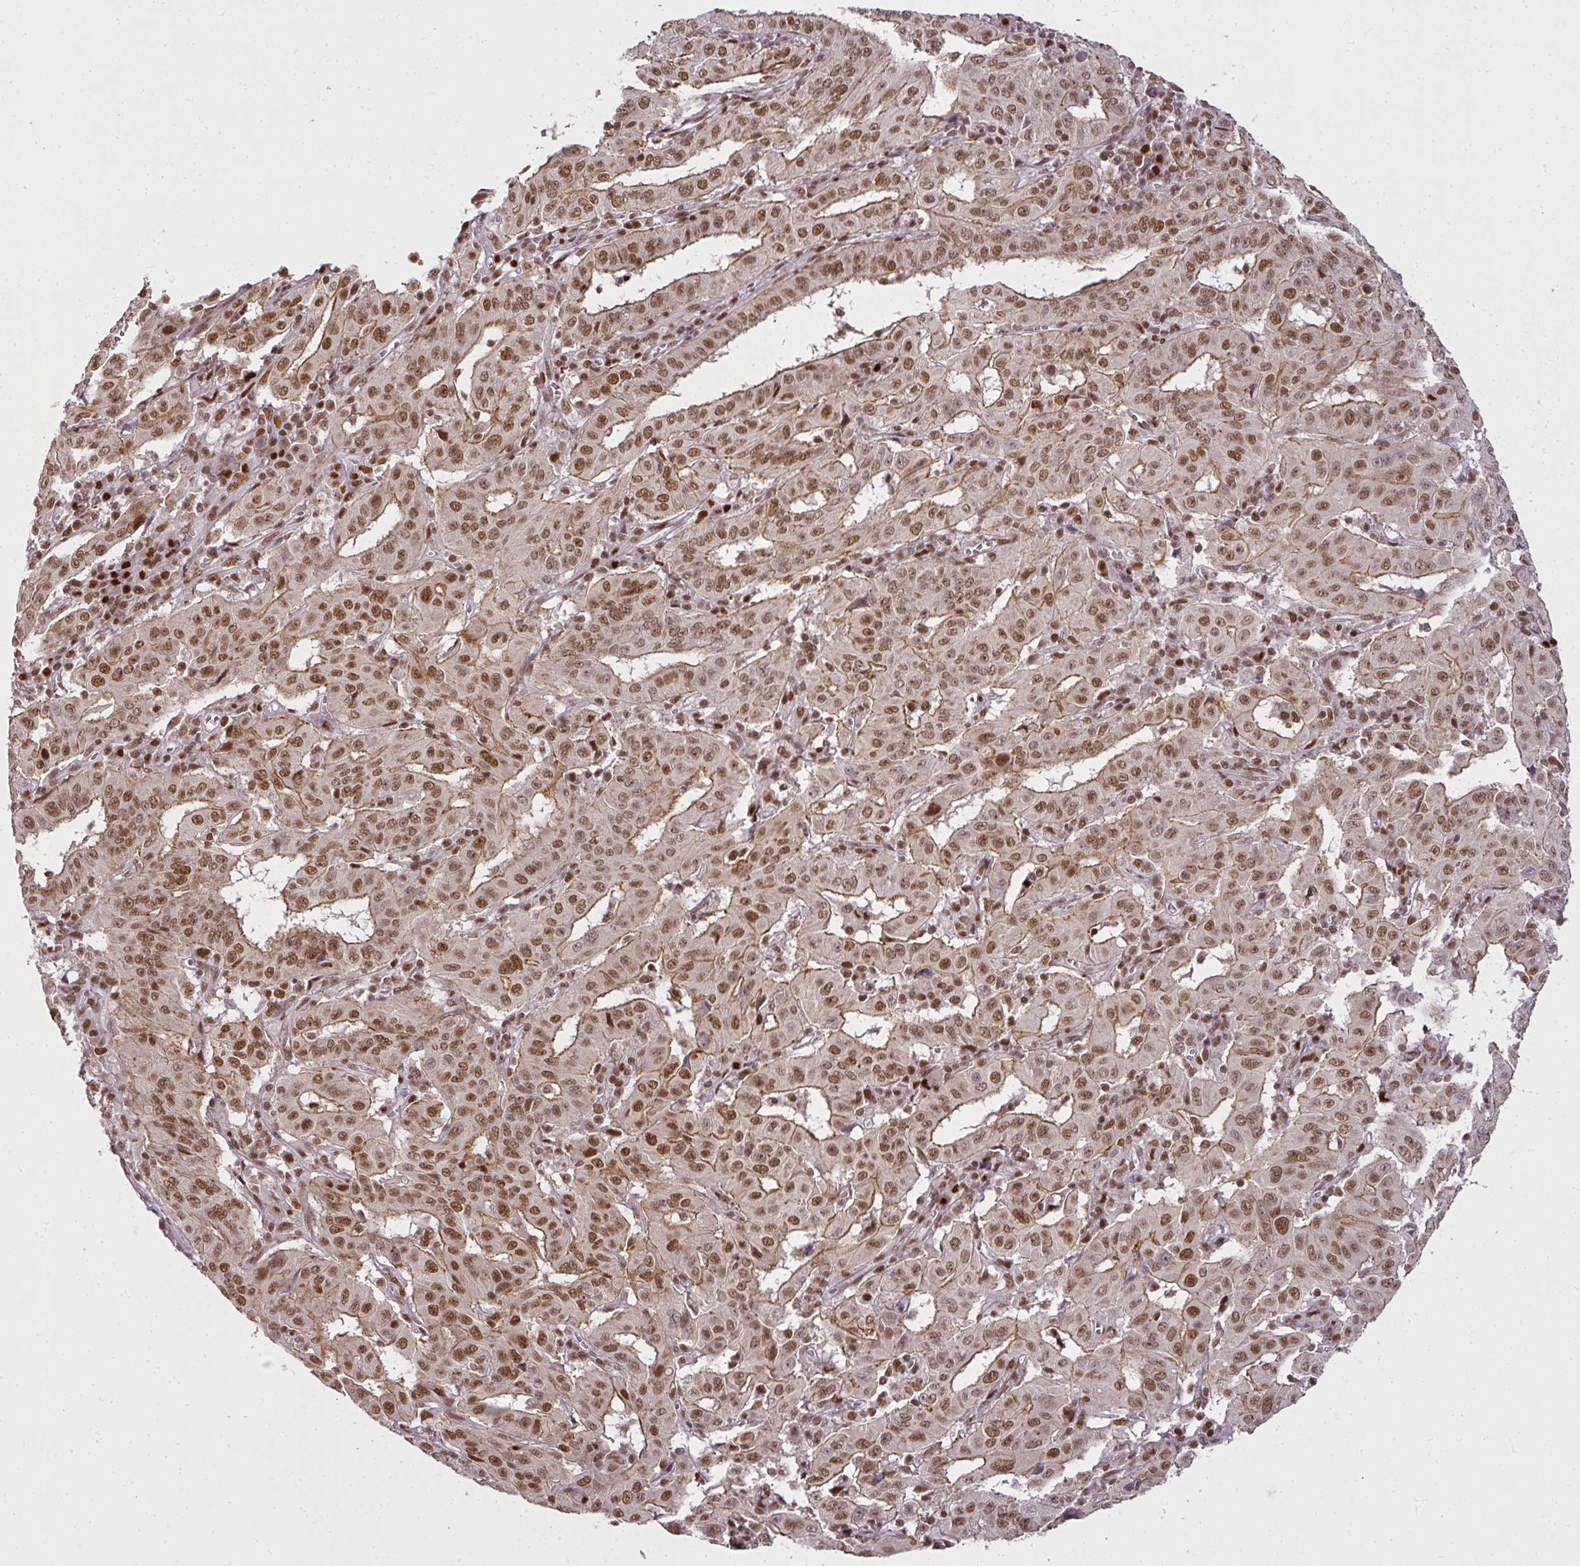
{"staining": {"intensity": "moderate", "quantity": ">75%", "location": "cytoplasmic/membranous,nuclear"}, "tissue": "pancreatic cancer", "cell_type": "Tumor cells", "image_type": "cancer", "snomed": [{"axis": "morphology", "description": "Adenocarcinoma, NOS"}, {"axis": "topography", "description": "Pancreas"}], "caption": "Pancreatic adenocarcinoma stained for a protein (brown) shows moderate cytoplasmic/membranous and nuclear positive expression in about >75% of tumor cells.", "gene": "GPRIN2", "patient": {"sex": "male", "age": 63}}